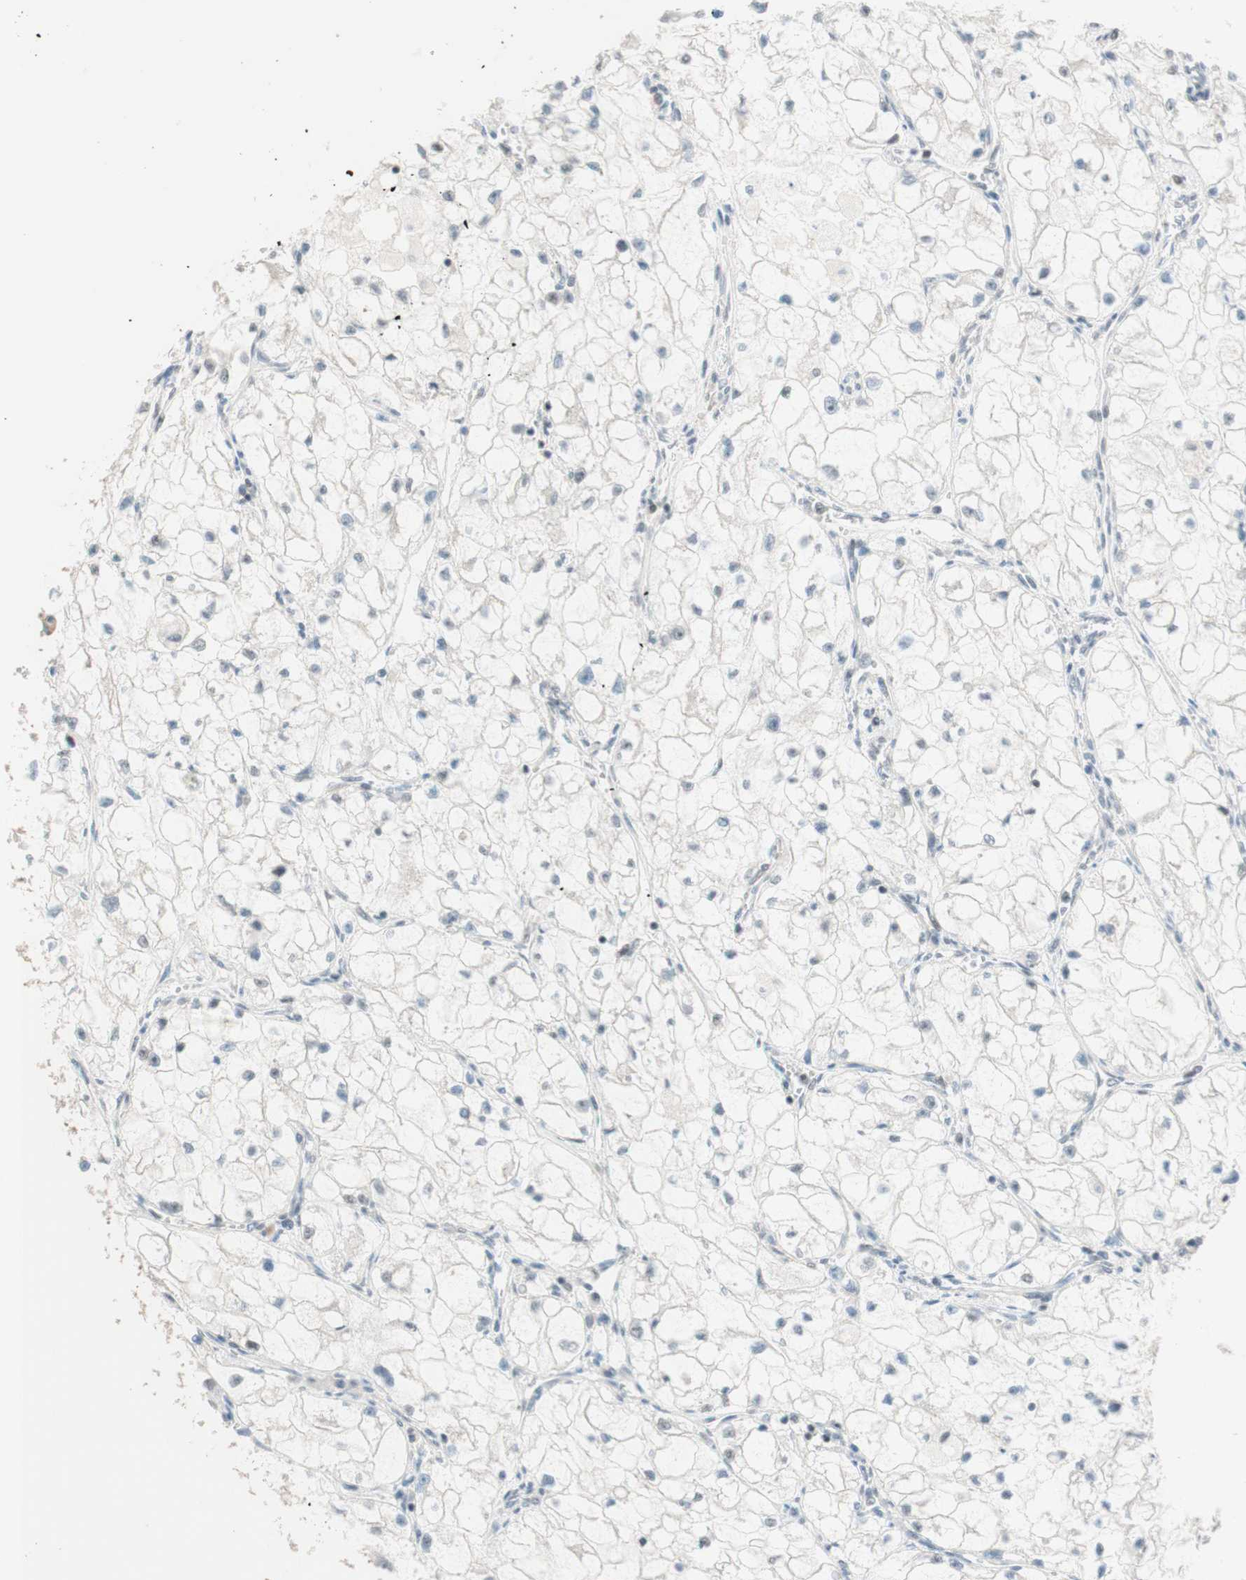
{"staining": {"intensity": "negative", "quantity": "none", "location": "none"}, "tissue": "renal cancer", "cell_type": "Tumor cells", "image_type": "cancer", "snomed": [{"axis": "morphology", "description": "Adenocarcinoma, NOS"}, {"axis": "topography", "description": "Kidney"}], "caption": "DAB immunohistochemical staining of adenocarcinoma (renal) shows no significant staining in tumor cells.", "gene": "JPH1", "patient": {"sex": "female", "age": 70}}